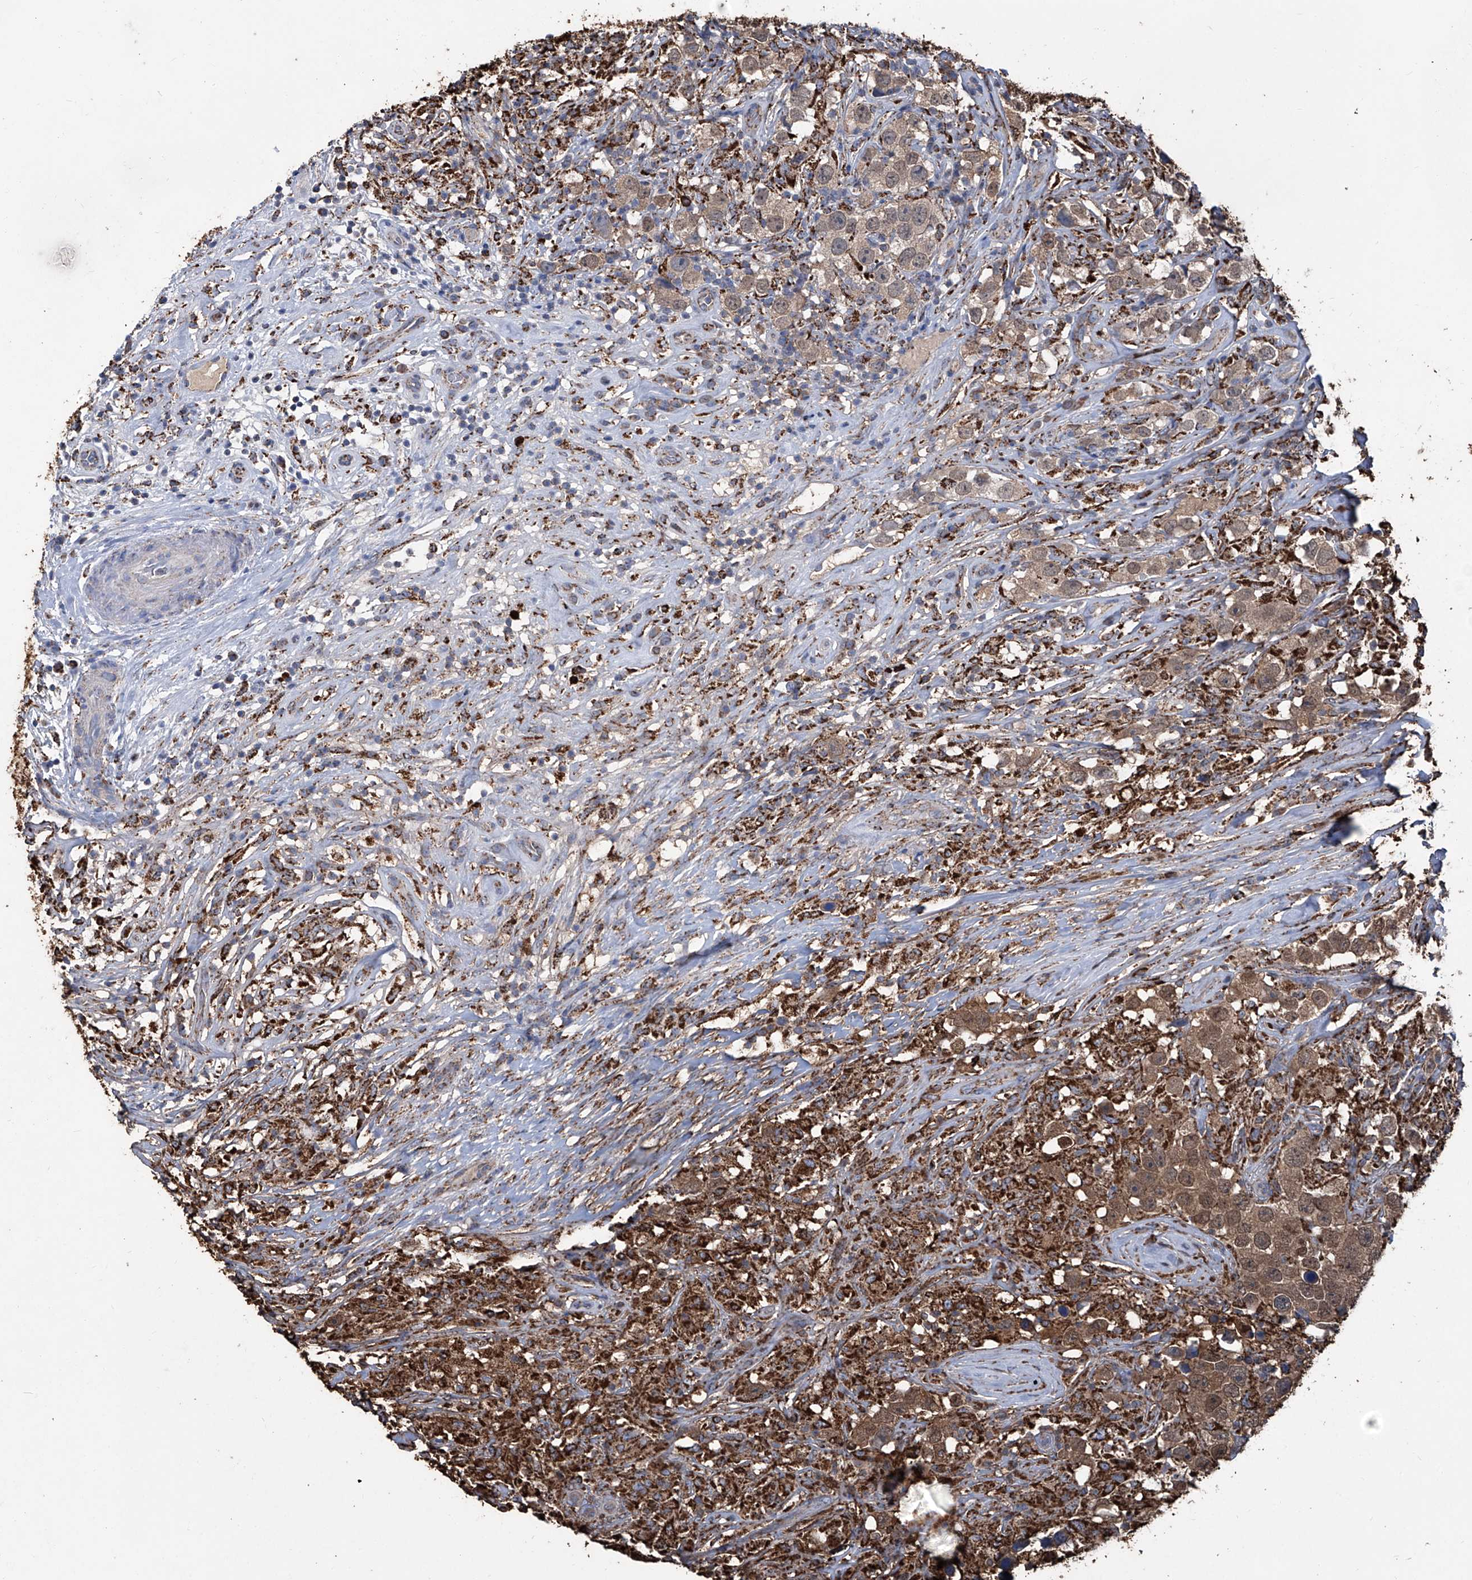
{"staining": {"intensity": "moderate", "quantity": "<25%", "location": "cytoplasmic/membranous,nuclear"}, "tissue": "testis cancer", "cell_type": "Tumor cells", "image_type": "cancer", "snomed": [{"axis": "morphology", "description": "Seminoma, NOS"}, {"axis": "topography", "description": "Testis"}], "caption": "Immunohistochemical staining of seminoma (testis) exhibits moderate cytoplasmic/membranous and nuclear protein staining in about <25% of tumor cells.", "gene": "NHS", "patient": {"sex": "male", "age": 49}}